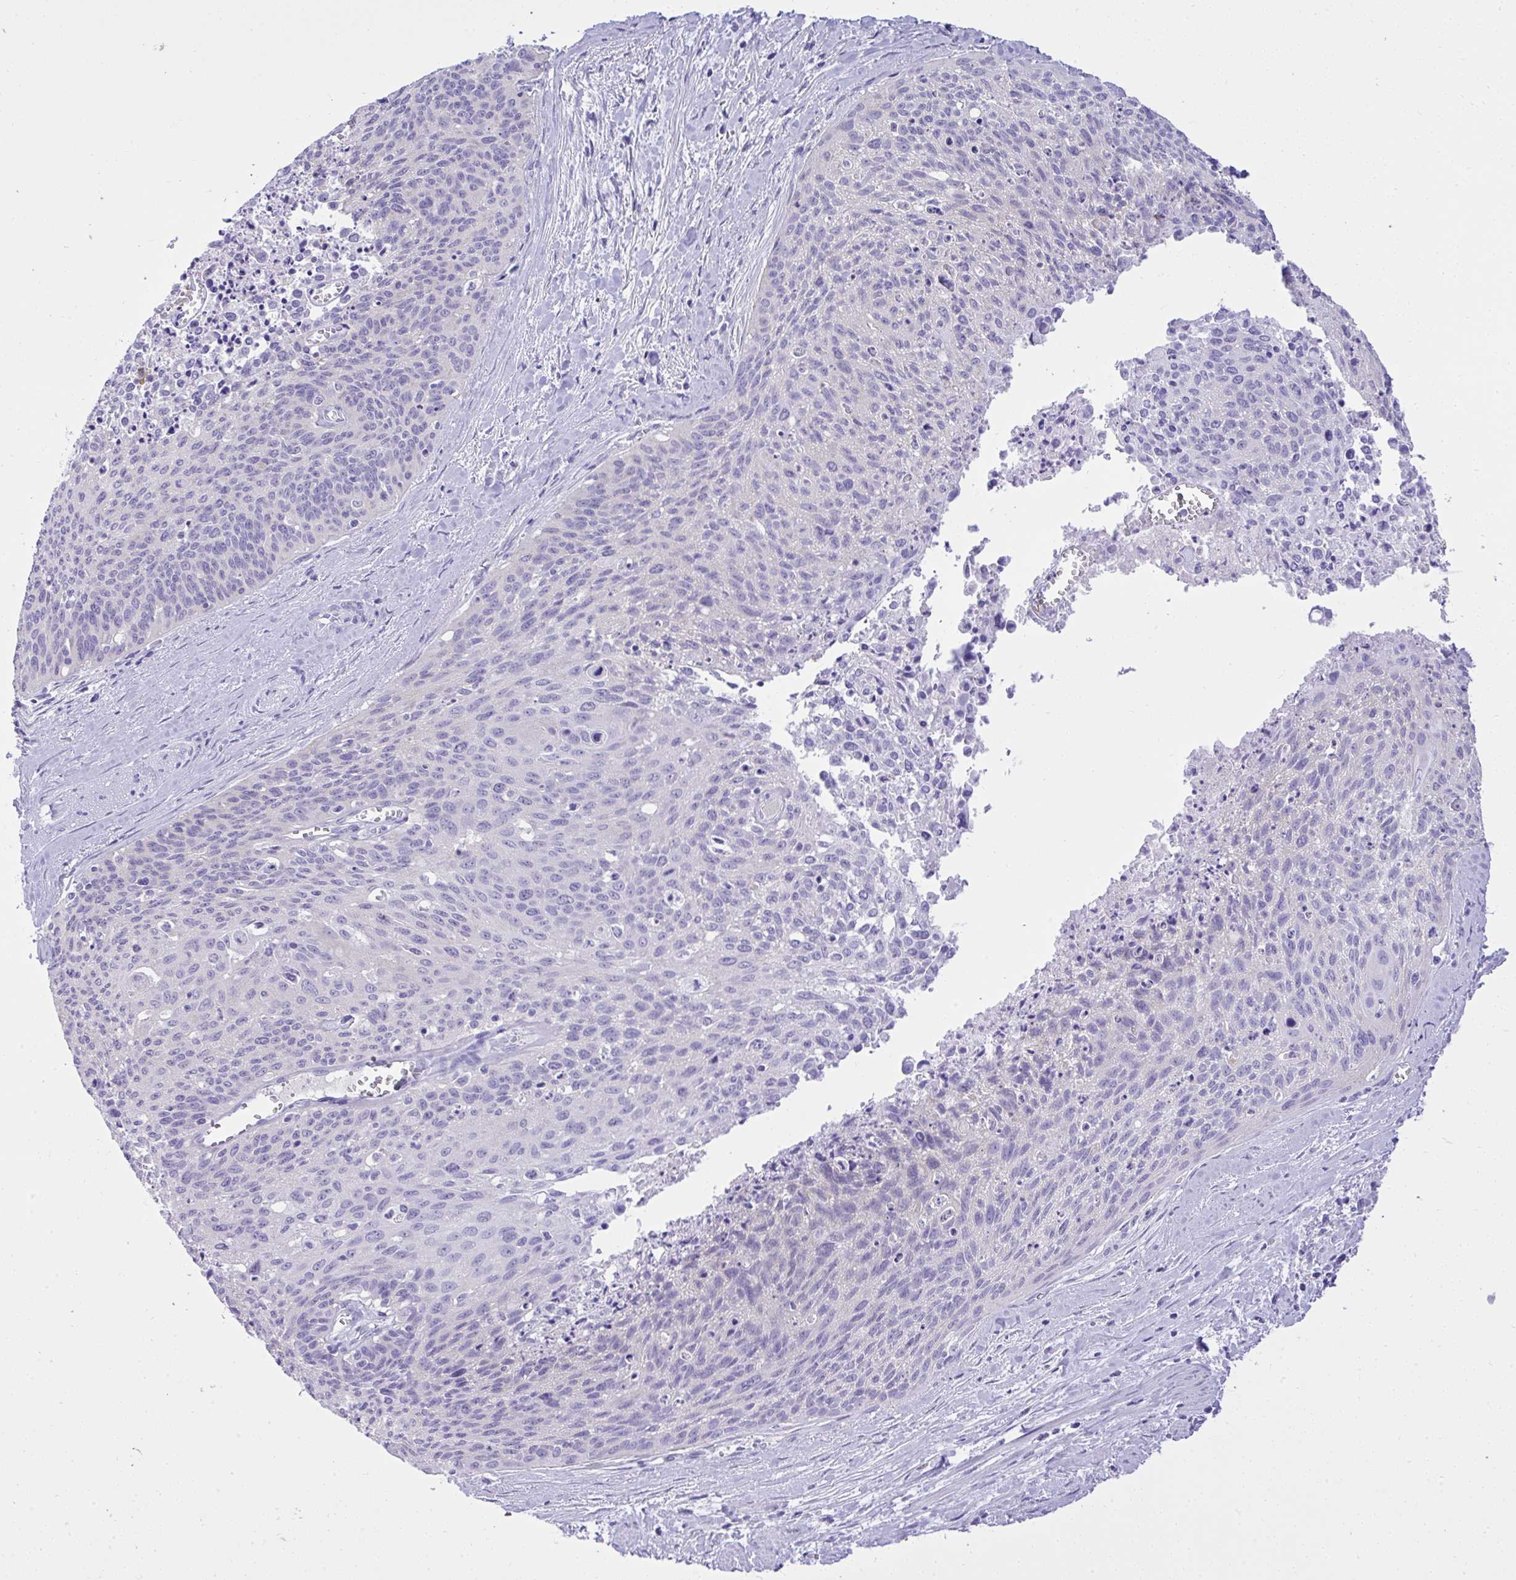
{"staining": {"intensity": "negative", "quantity": "none", "location": "none"}, "tissue": "cervical cancer", "cell_type": "Tumor cells", "image_type": "cancer", "snomed": [{"axis": "morphology", "description": "Squamous cell carcinoma, NOS"}, {"axis": "topography", "description": "Cervix"}], "caption": "Image shows no protein expression in tumor cells of cervical squamous cell carcinoma tissue.", "gene": "ST6GALNAC3", "patient": {"sex": "female", "age": 55}}